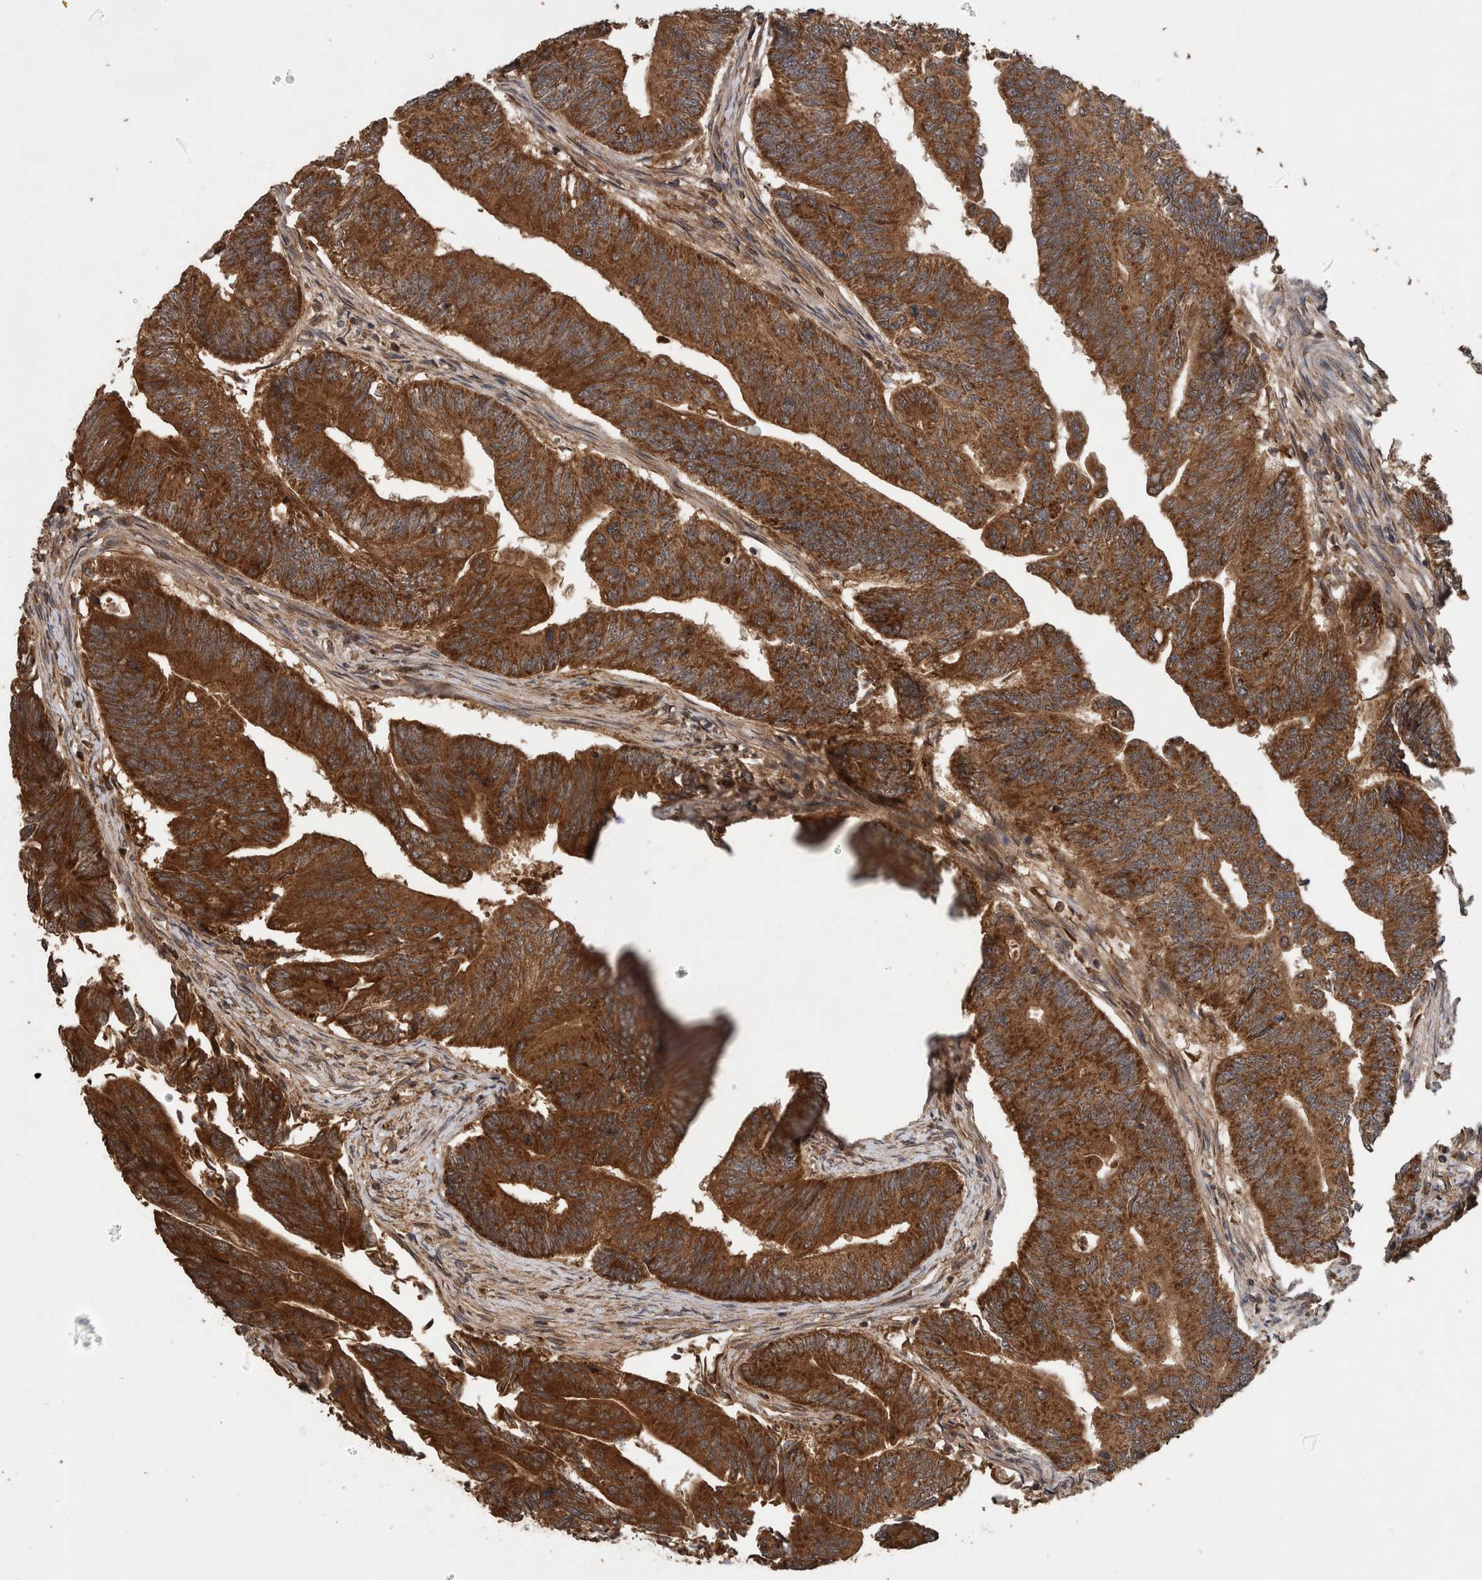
{"staining": {"intensity": "strong", "quantity": ">75%", "location": "cytoplasmic/membranous"}, "tissue": "colorectal cancer", "cell_type": "Tumor cells", "image_type": "cancer", "snomed": [{"axis": "morphology", "description": "Adenoma, NOS"}, {"axis": "morphology", "description": "Adenocarcinoma, NOS"}, {"axis": "topography", "description": "Colon"}], "caption": "This is an image of IHC staining of colorectal cancer (adenoma), which shows strong expression in the cytoplasmic/membranous of tumor cells.", "gene": "TRIM16", "patient": {"sex": "male", "age": 79}}